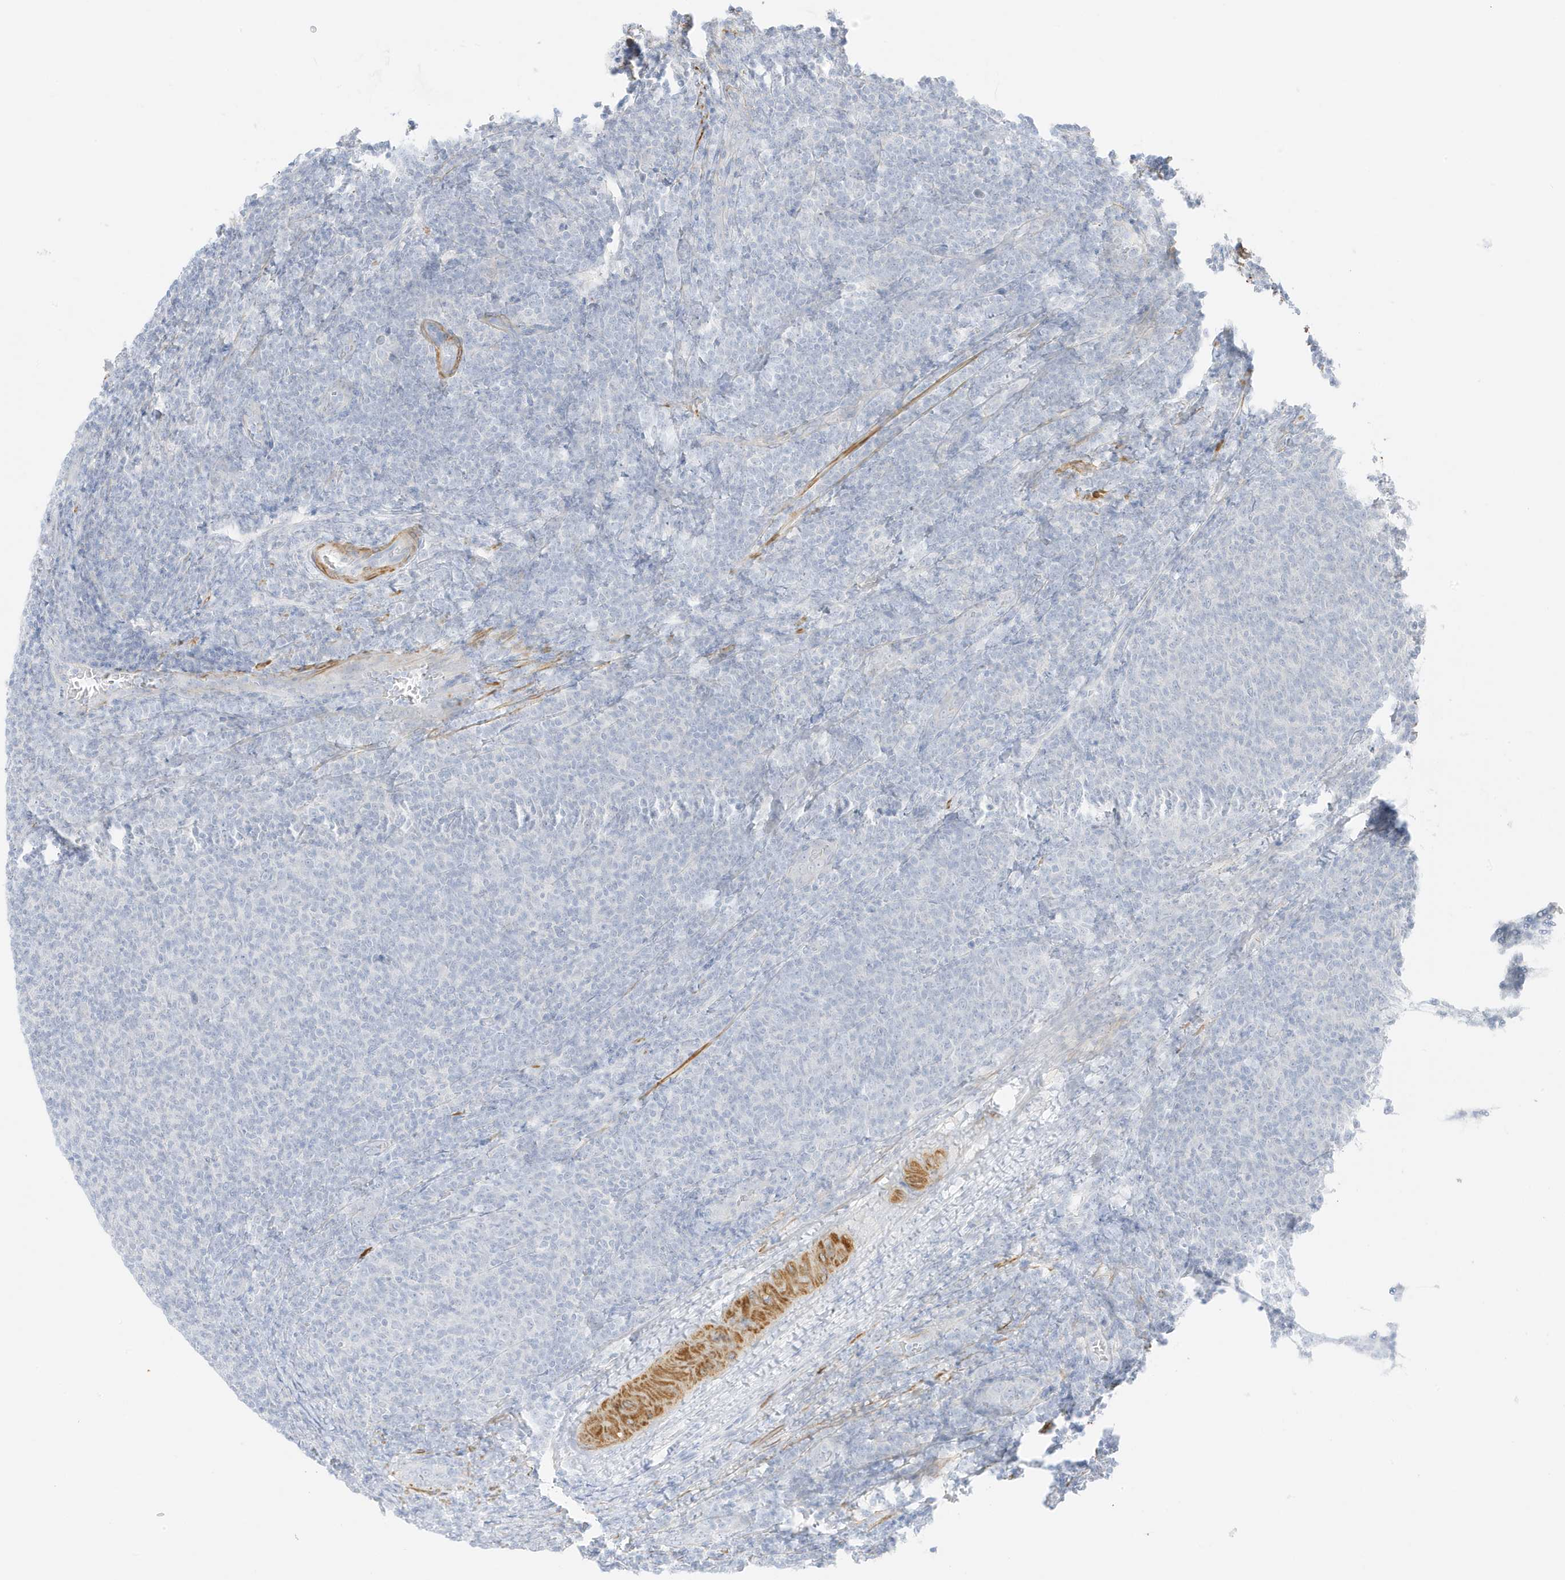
{"staining": {"intensity": "negative", "quantity": "none", "location": "none"}, "tissue": "lymphoma", "cell_type": "Tumor cells", "image_type": "cancer", "snomed": [{"axis": "morphology", "description": "Malignant lymphoma, non-Hodgkin's type, Low grade"}, {"axis": "topography", "description": "Lymph node"}], "caption": "Tumor cells are negative for protein expression in human lymphoma. The staining was performed using DAB to visualize the protein expression in brown, while the nuclei were stained in blue with hematoxylin (Magnification: 20x).", "gene": "SLC22A13", "patient": {"sex": "male", "age": 66}}